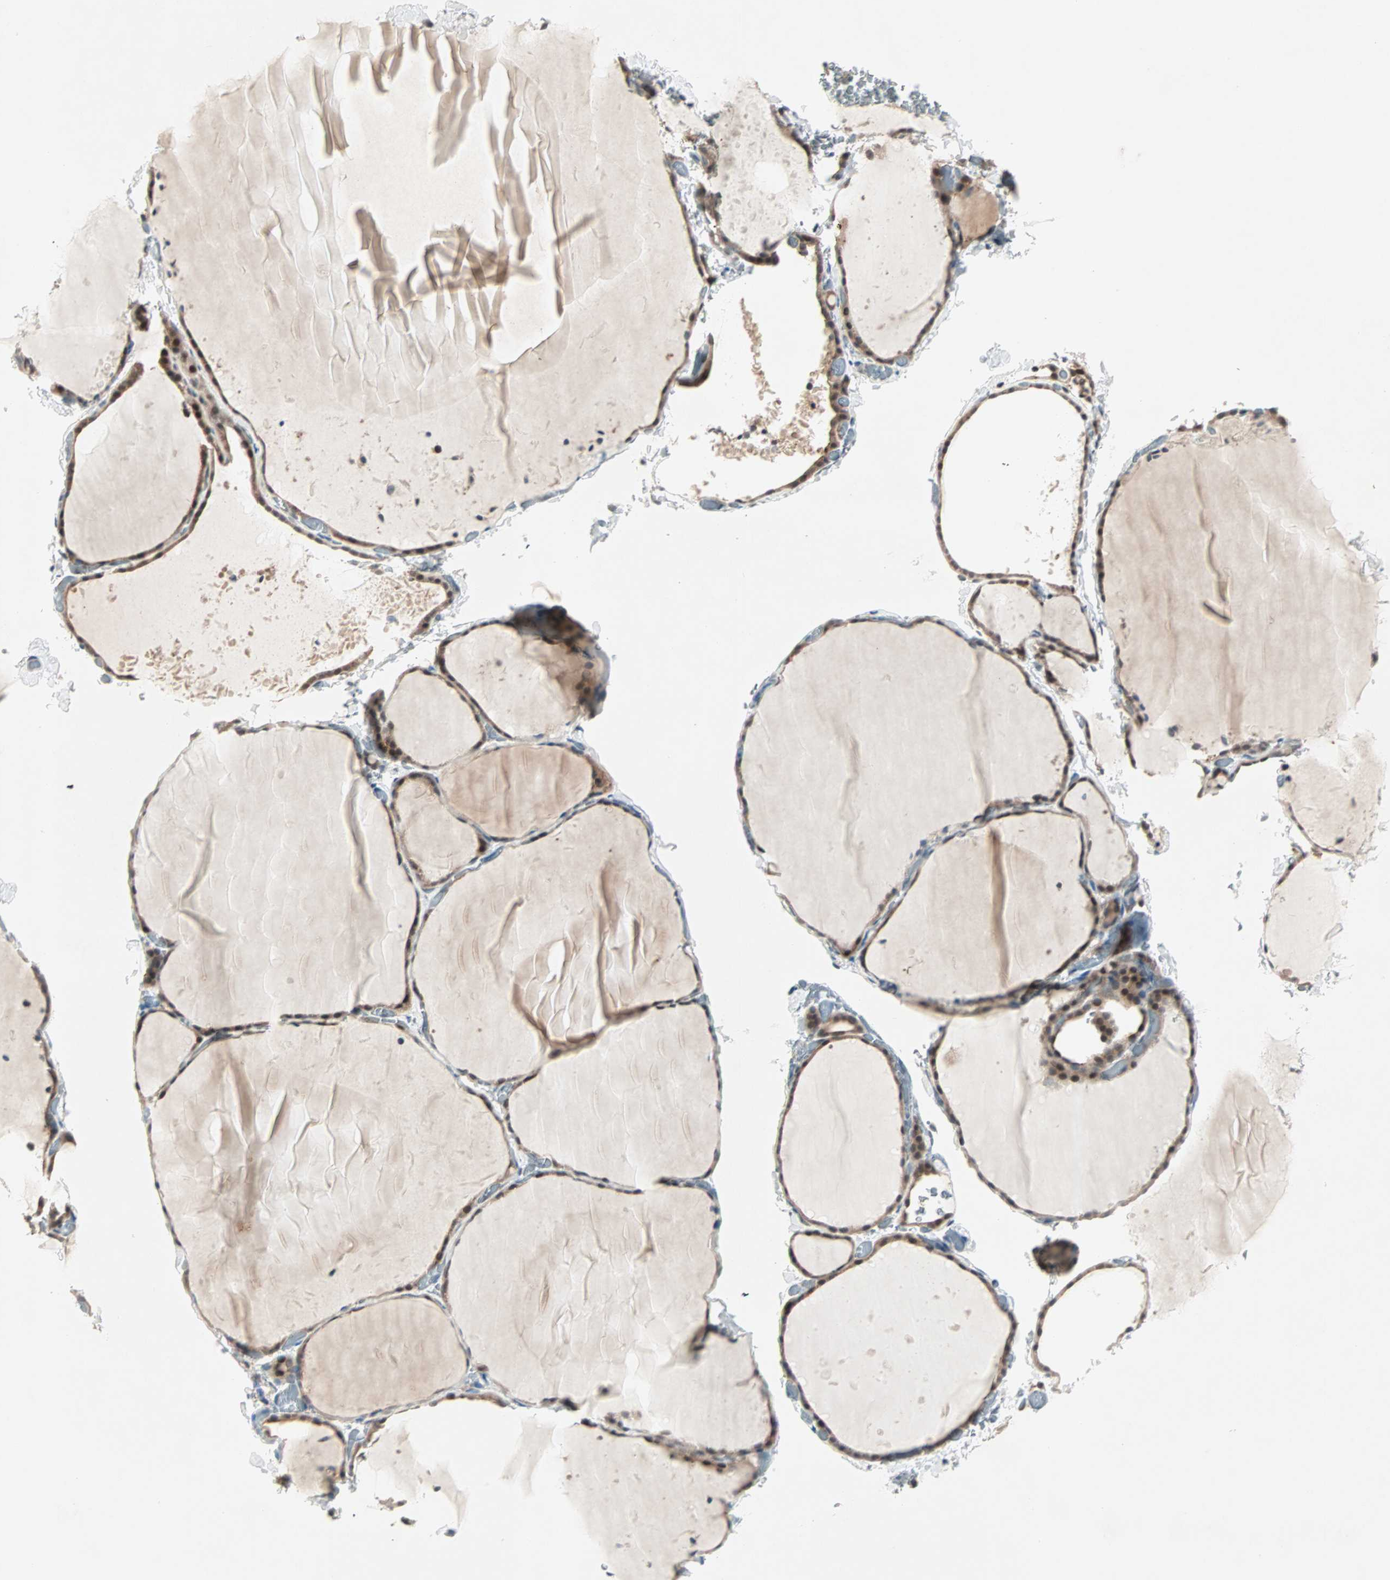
{"staining": {"intensity": "strong", "quantity": ">75%", "location": "cytoplasmic/membranous"}, "tissue": "thyroid gland", "cell_type": "Glandular cells", "image_type": "normal", "snomed": [{"axis": "morphology", "description": "Normal tissue, NOS"}, {"axis": "topography", "description": "Thyroid gland"}], "caption": "A high-resolution micrograph shows immunohistochemistry (IHC) staining of benign thyroid gland, which reveals strong cytoplasmic/membranous staining in about >75% of glandular cells.", "gene": "PGBD1", "patient": {"sex": "female", "age": 22}}